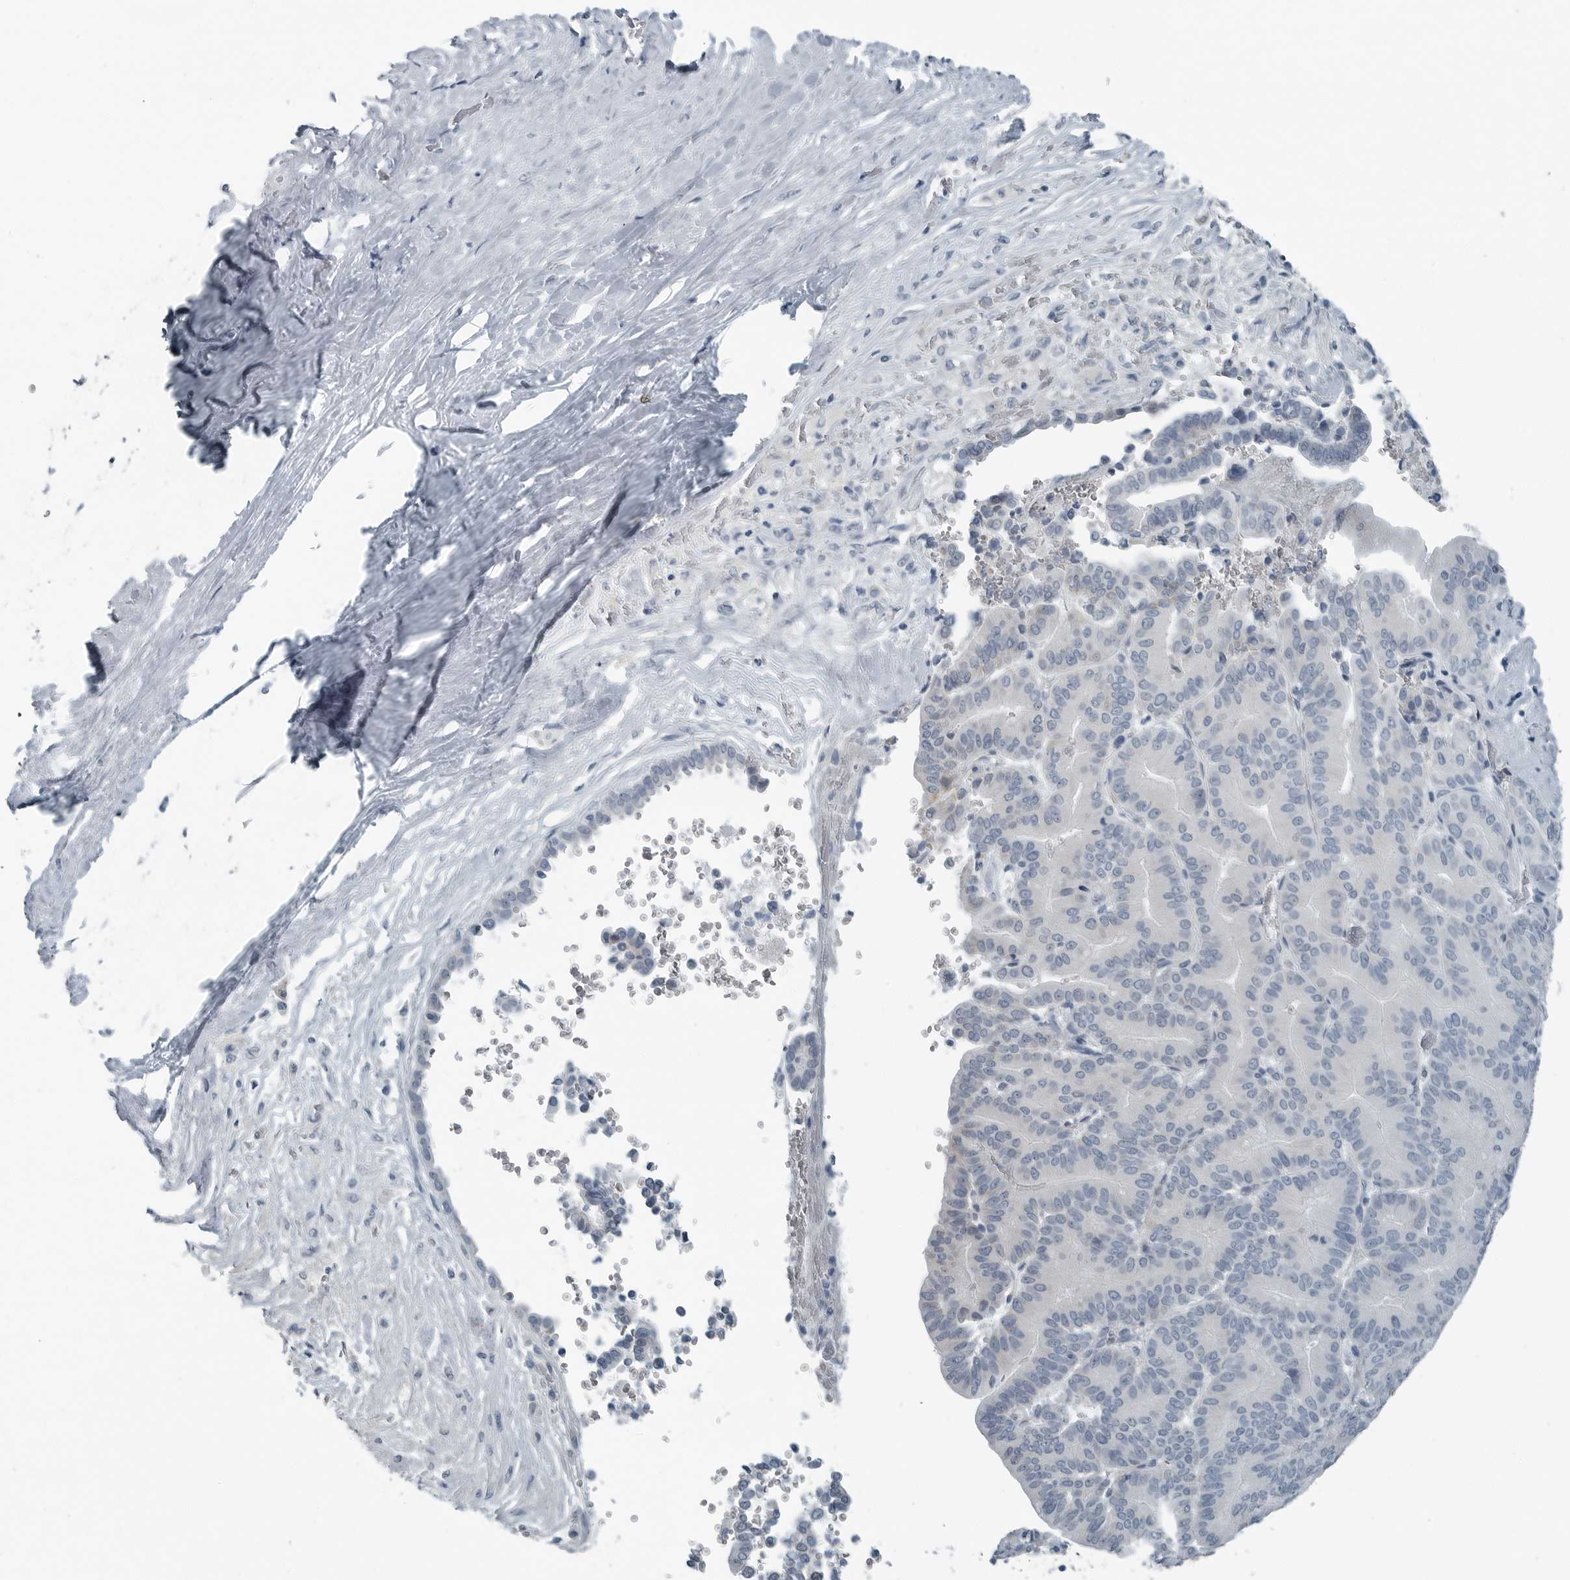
{"staining": {"intensity": "negative", "quantity": "none", "location": "none"}, "tissue": "liver cancer", "cell_type": "Tumor cells", "image_type": "cancer", "snomed": [{"axis": "morphology", "description": "Cholangiocarcinoma"}, {"axis": "topography", "description": "Liver"}], "caption": "DAB immunohistochemical staining of human liver cancer (cholangiocarcinoma) demonstrates no significant staining in tumor cells.", "gene": "ZPBP2", "patient": {"sex": "female", "age": 75}}